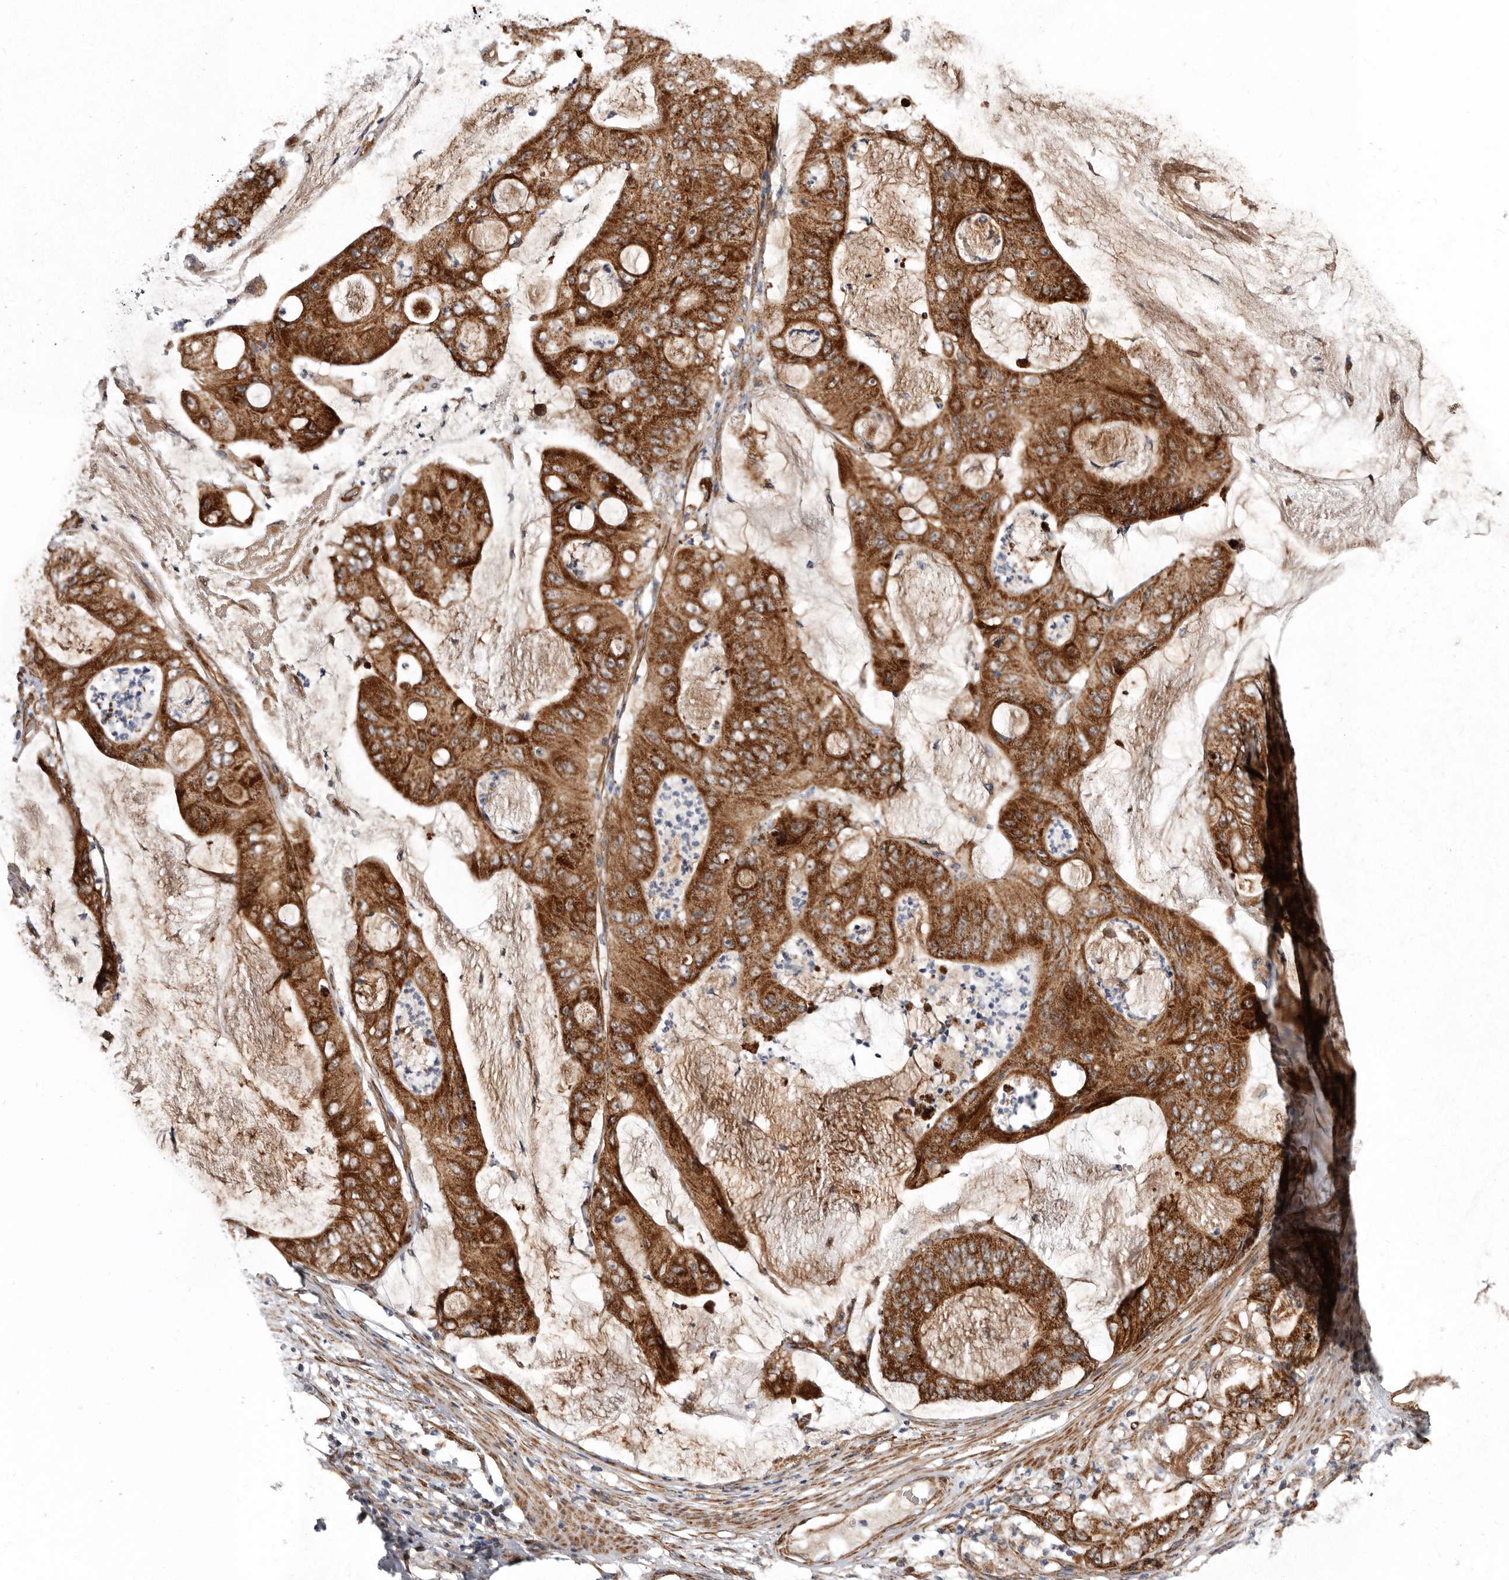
{"staining": {"intensity": "strong", "quantity": ">75%", "location": "cytoplasmic/membranous"}, "tissue": "stomach cancer", "cell_type": "Tumor cells", "image_type": "cancer", "snomed": [{"axis": "morphology", "description": "Adenocarcinoma, NOS"}, {"axis": "topography", "description": "Stomach"}], "caption": "Stomach cancer stained with IHC exhibits strong cytoplasmic/membranous expression in about >75% of tumor cells. The protein of interest is shown in brown color, while the nuclei are stained blue.", "gene": "PROKR1", "patient": {"sex": "female", "age": 73}}